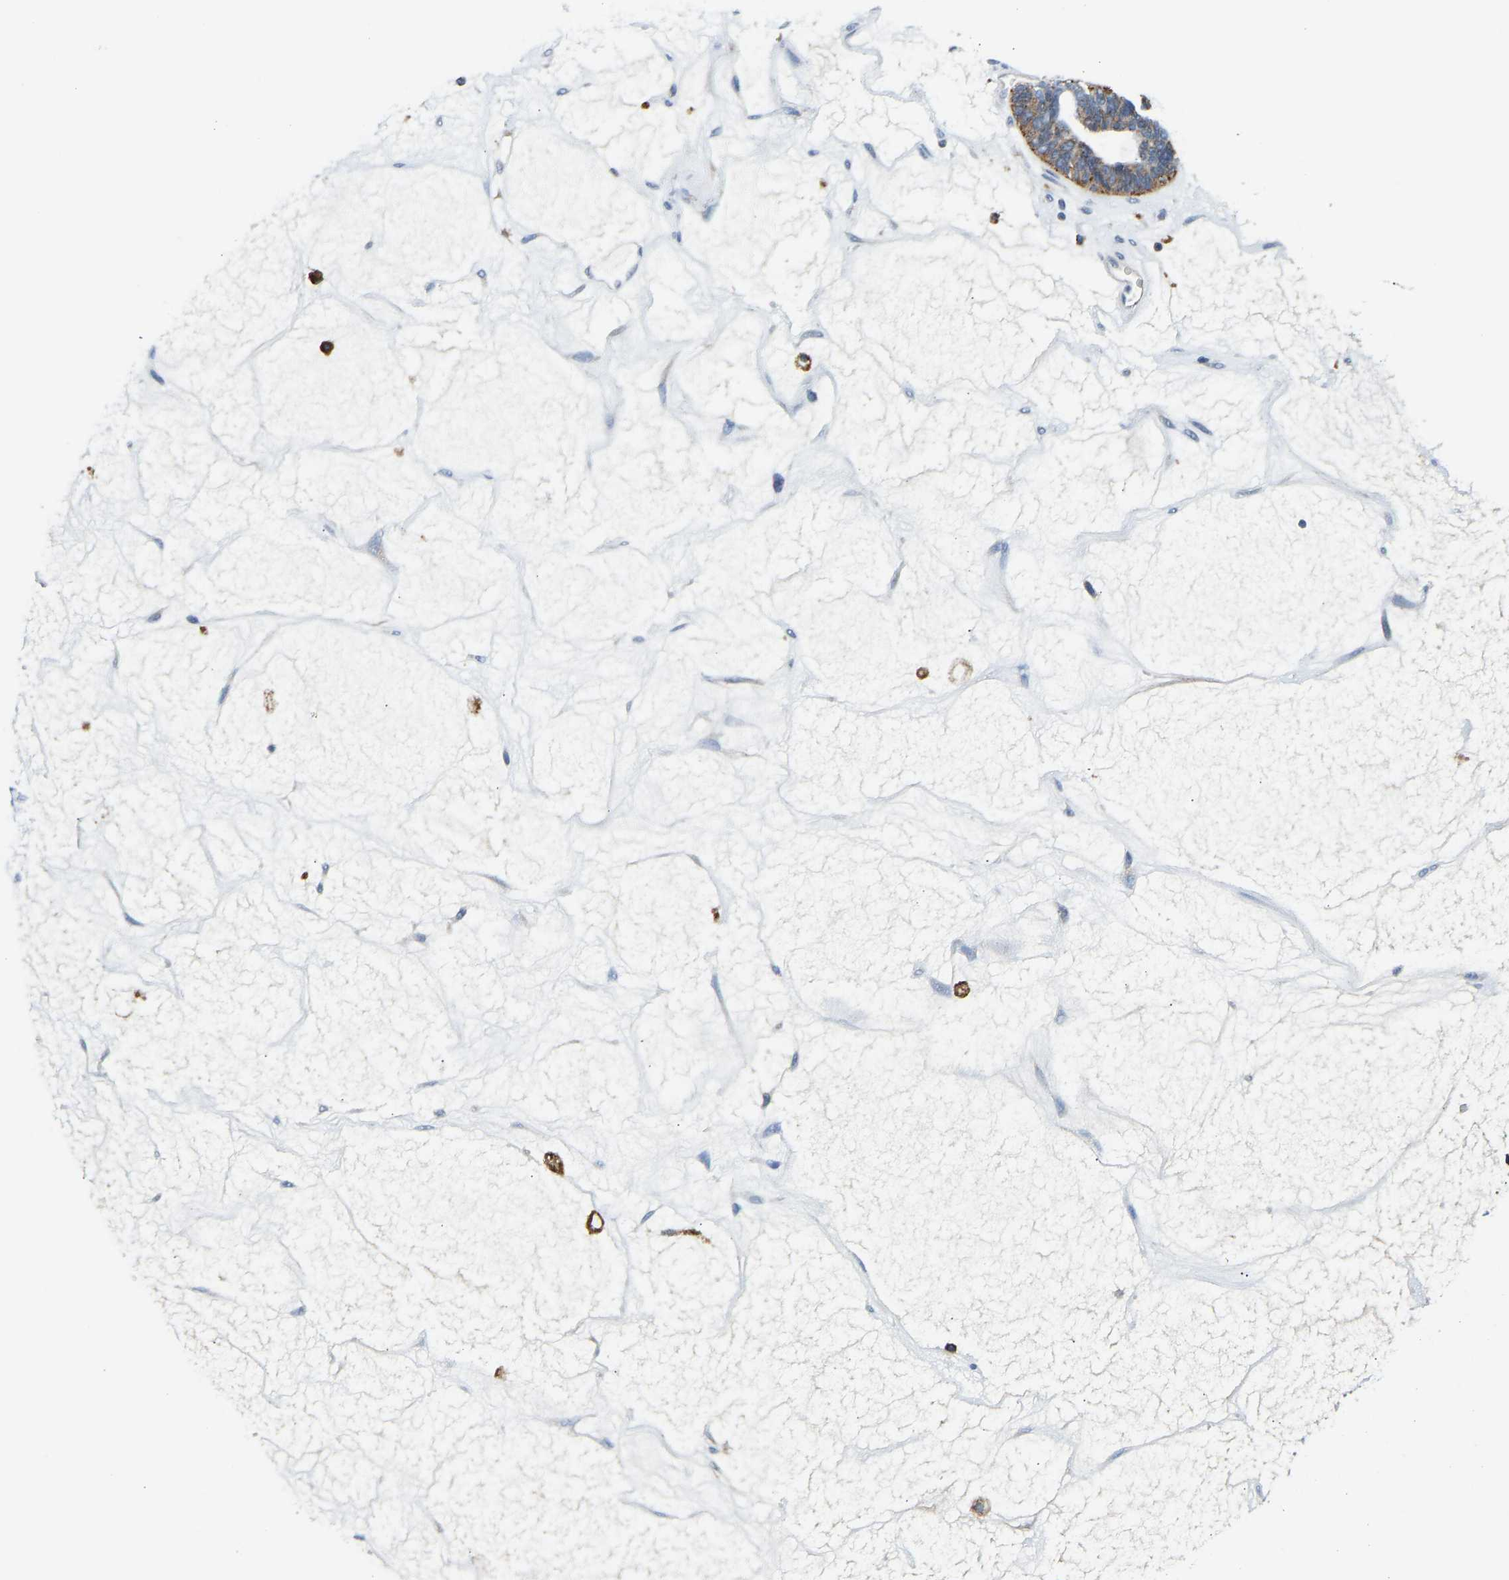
{"staining": {"intensity": "moderate", "quantity": ">75%", "location": "cytoplasmic/membranous"}, "tissue": "ovarian cancer", "cell_type": "Tumor cells", "image_type": "cancer", "snomed": [{"axis": "morphology", "description": "Cystadenocarcinoma, serous, NOS"}, {"axis": "topography", "description": "Ovary"}], "caption": "A histopathology image of human ovarian serous cystadenocarcinoma stained for a protein demonstrates moderate cytoplasmic/membranous brown staining in tumor cells. The staining was performed using DAB, with brown indicating positive protein expression. Nuclei are stained blue with hematoxylin.", "gene": "ATP6V1E1", "patient": {"sex": "female", "age": 79}}